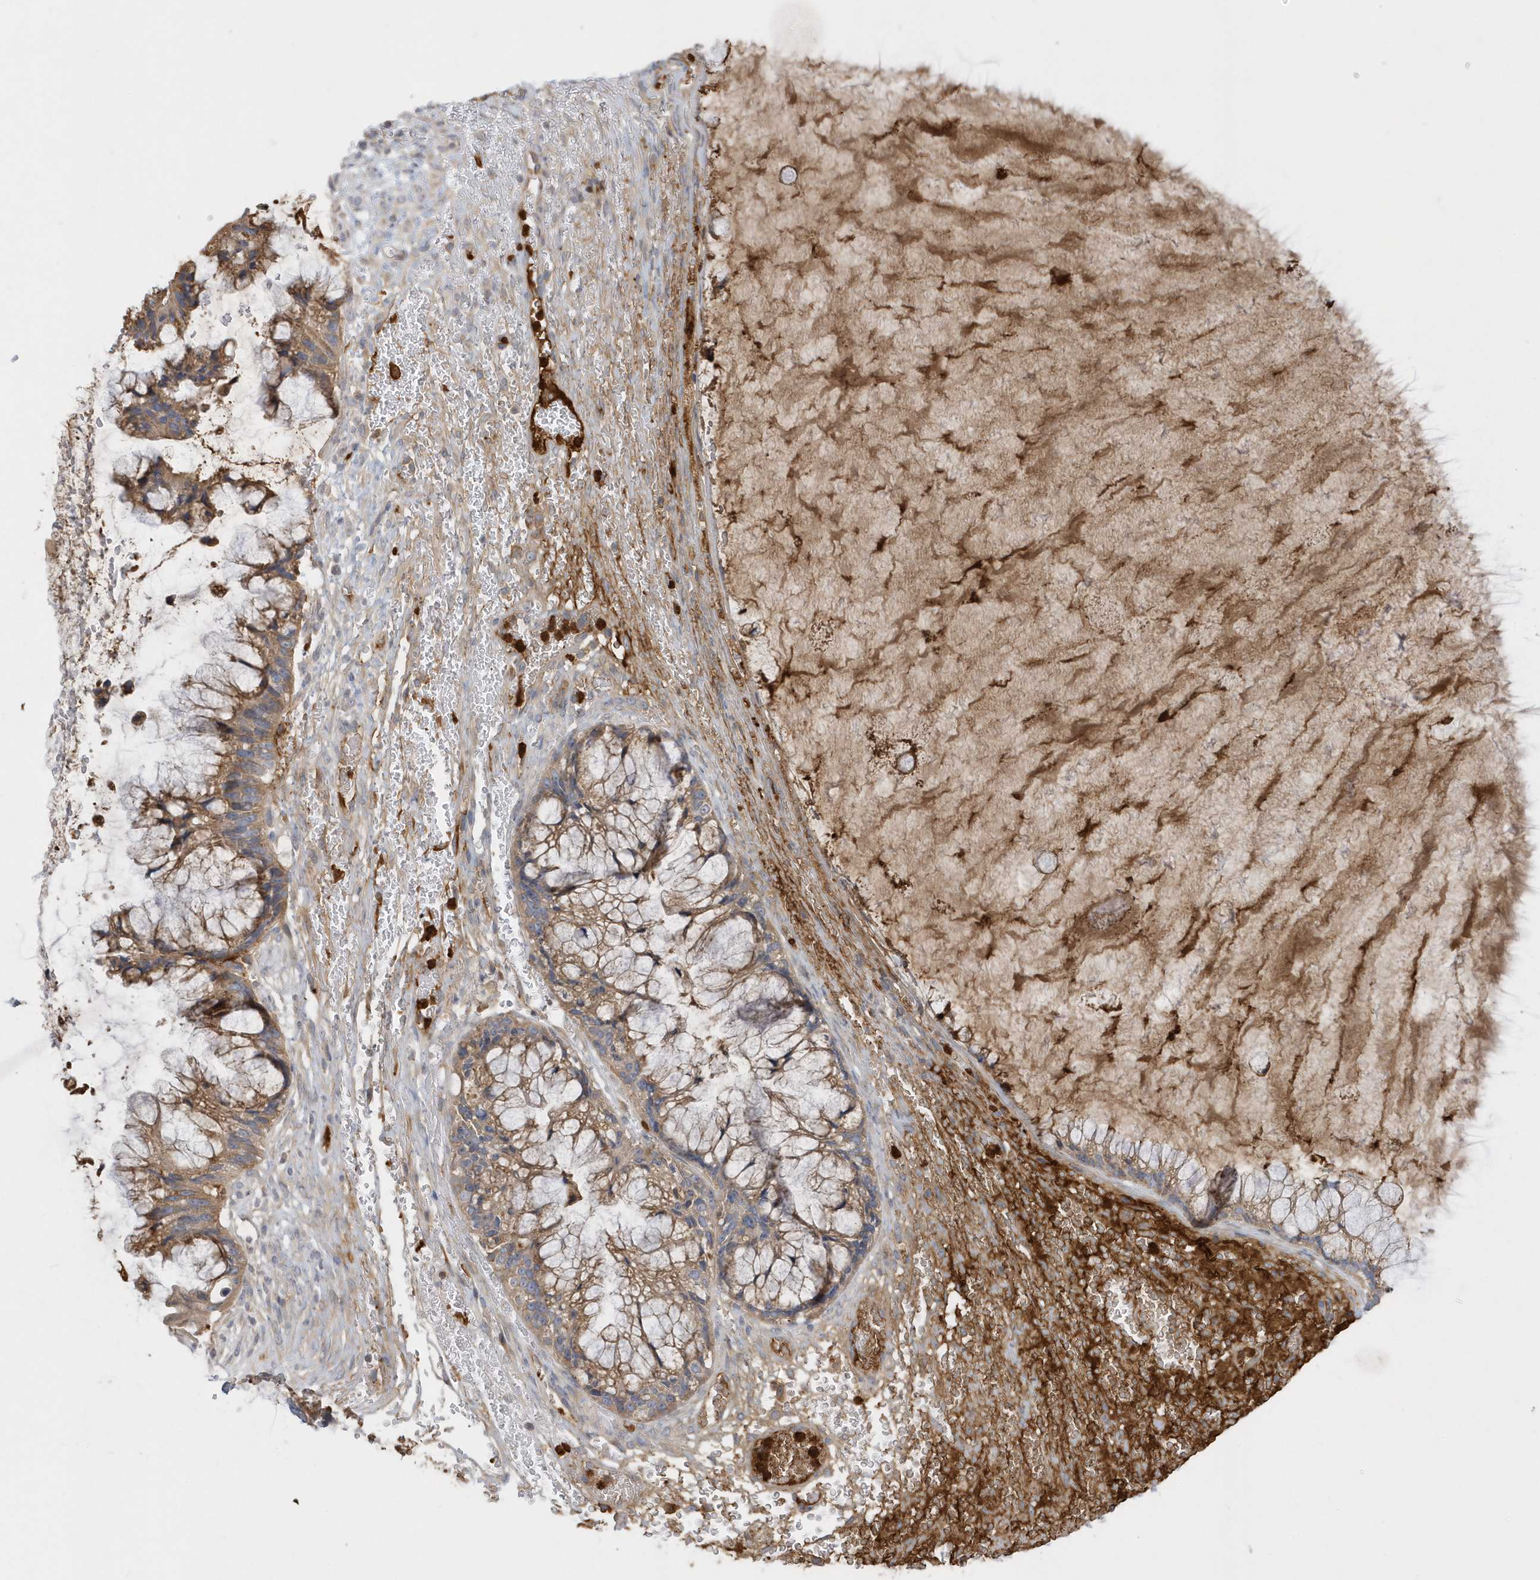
{"staining": {"intensity": "moderate", "quantity": ">75%", "location": "cytoplasmic/membranous"}, "tissue": "ovarian cancer", "cell_type": "Tumor cells", "image_type": "cancer", "snomed": [{"axis": "morphology", "description": "Cystadenocarcinoma, mucinous, NOS"}, {"axis": "topography", "description": "Ovary"}], "caption": "Immunohistochemical staining of ovarian mucinous cystadenocarcinoma displays moderate cytoplasmic/membranous protein staining in about >75% of tumor cells.", "gene": "DPP9", "patient": {"sex": "female", "age": 37}}